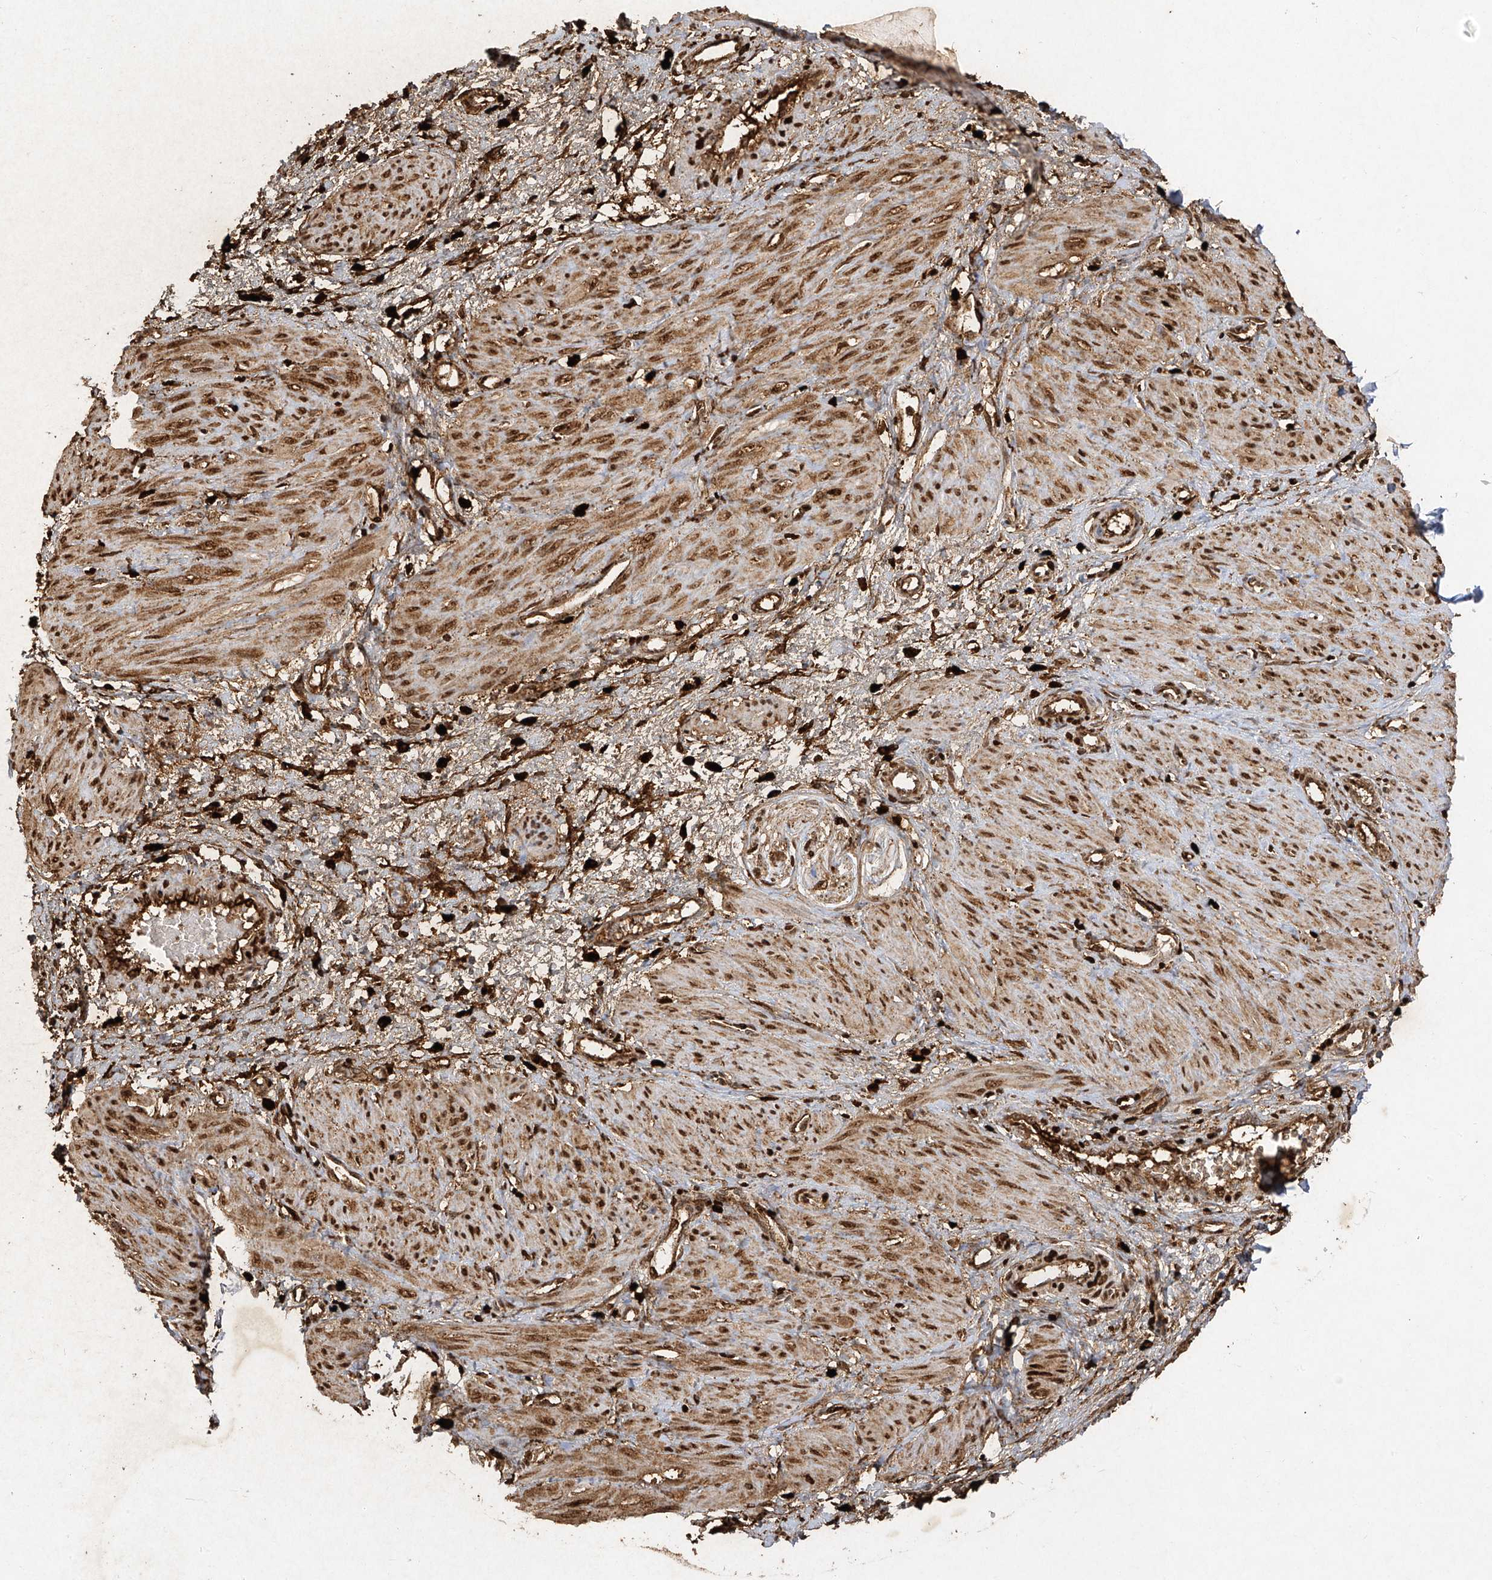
{"staining": {"intensity": "moderate", "quantity": ">75%", "location": "cytoplasmic/membranous,nuclear"}, "tissue": "smooth muscle", "cell_type": "Smooth muscle cells", "image_type": "normal", "snomed": [{"axis": "morphology", "description": "Normal tissue, NOS"}, {"axis": "topography", "description": "Endometrium"}], "caption": "Smooth muscle stained for a protein (brown) exhibits moderate cytoplasmic/membranous,nuclear positive positivity in about >75% of smooth muscle cells.", "gene": "ATRIP", "patient": {"sex": "female", "age": 33}}